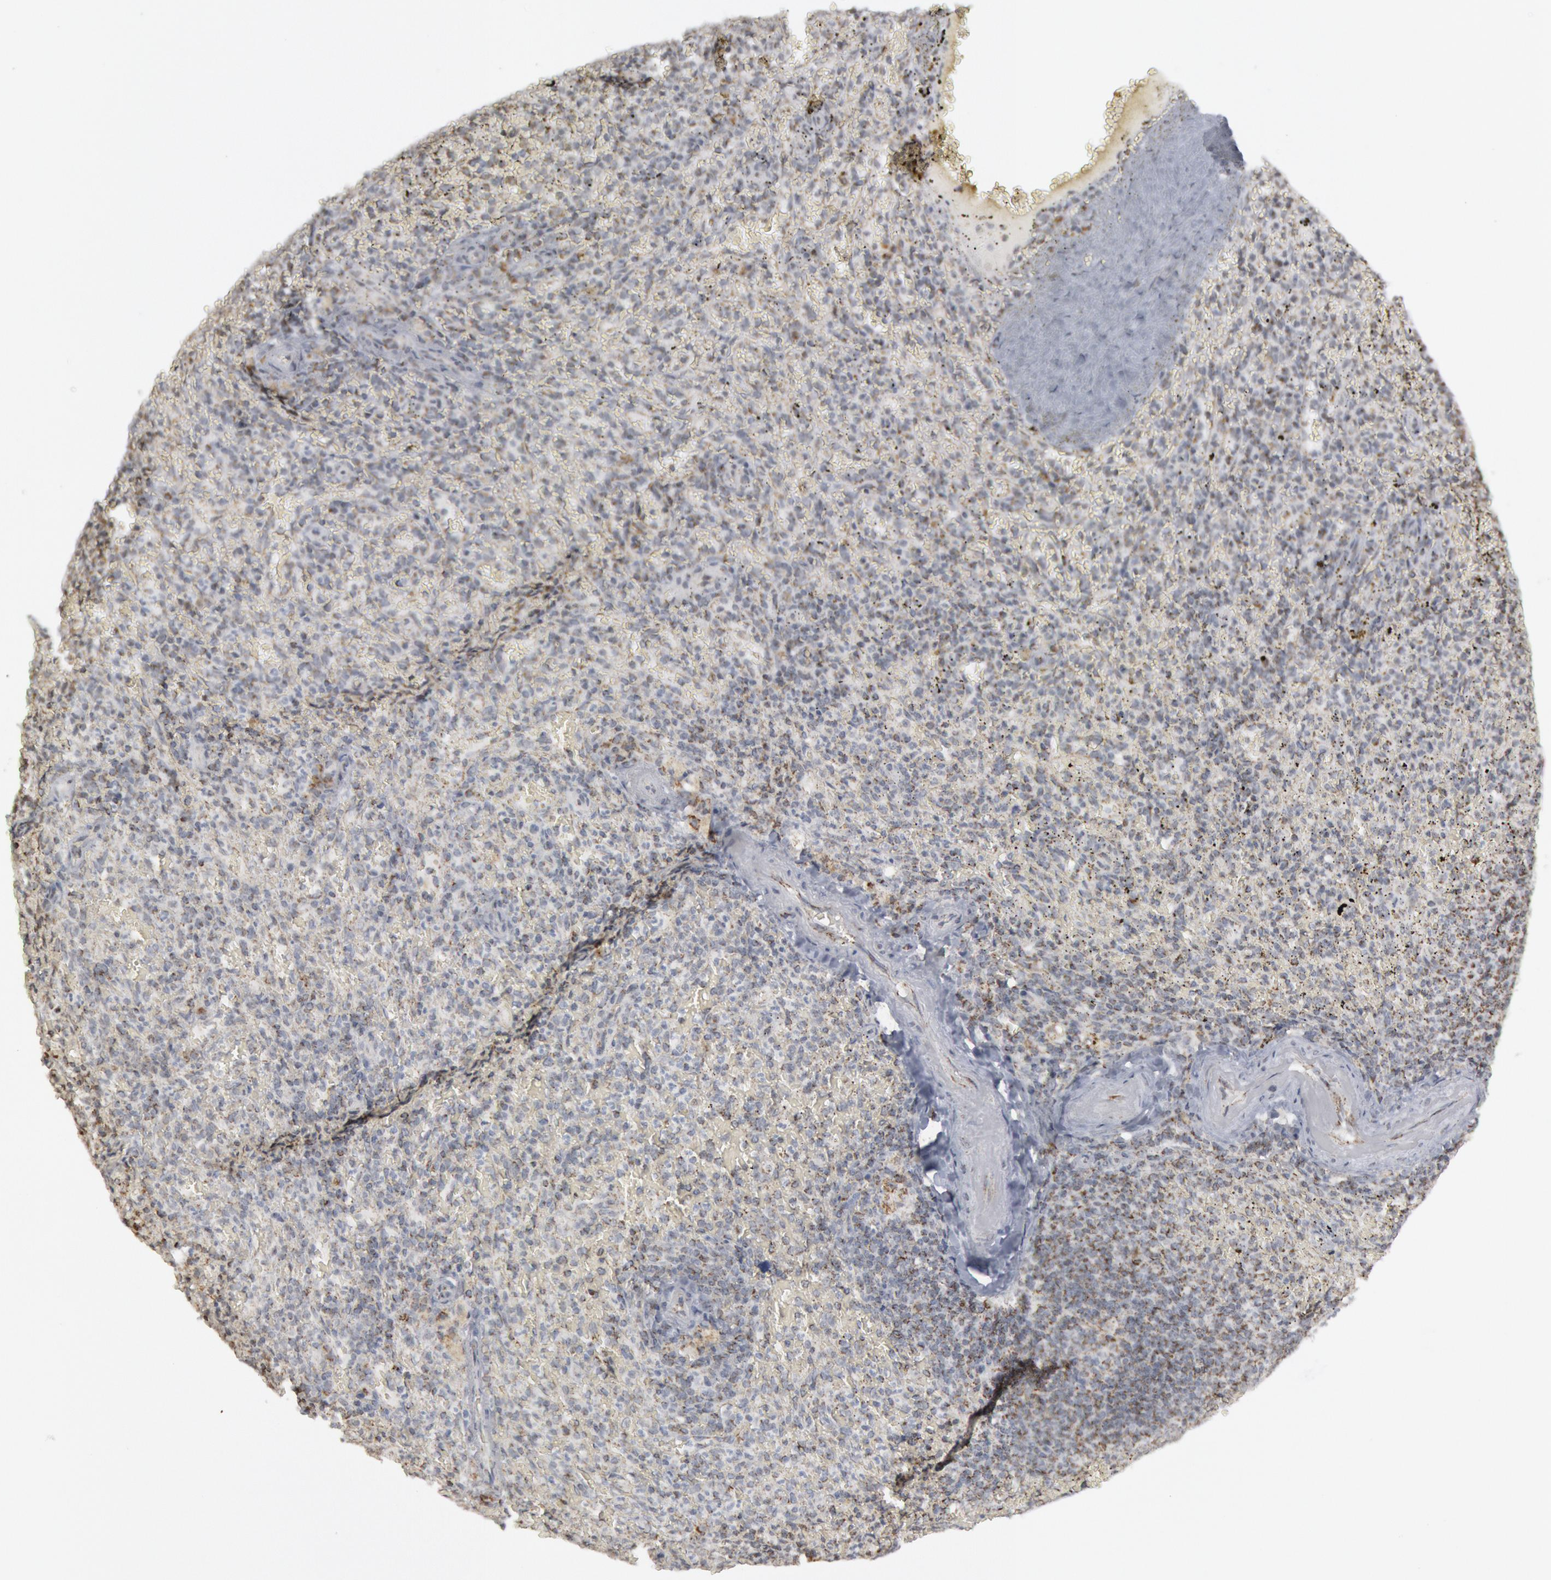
{"staining": {"intensity": "weak", "quantity": "<25%", "location": "cytoplasmic/membranous"}, "tissue": "spleen", "cell_type": "Cells in red pulp", "image_type": "normal", "snomed": [{"axis": "morphology", "description": "Normal tissue, NOS"}, {"axis": "topography", "description": "Spleen"}], "caption": "Immunohistochemical staining of normal spleen shows no significant expression in cells in red pulp. (DAB immunohistochemistry (IHC) with hematoxylin counter stain).", "gene": "CASP9", "patient": {"sex": "female", "age": 50}}